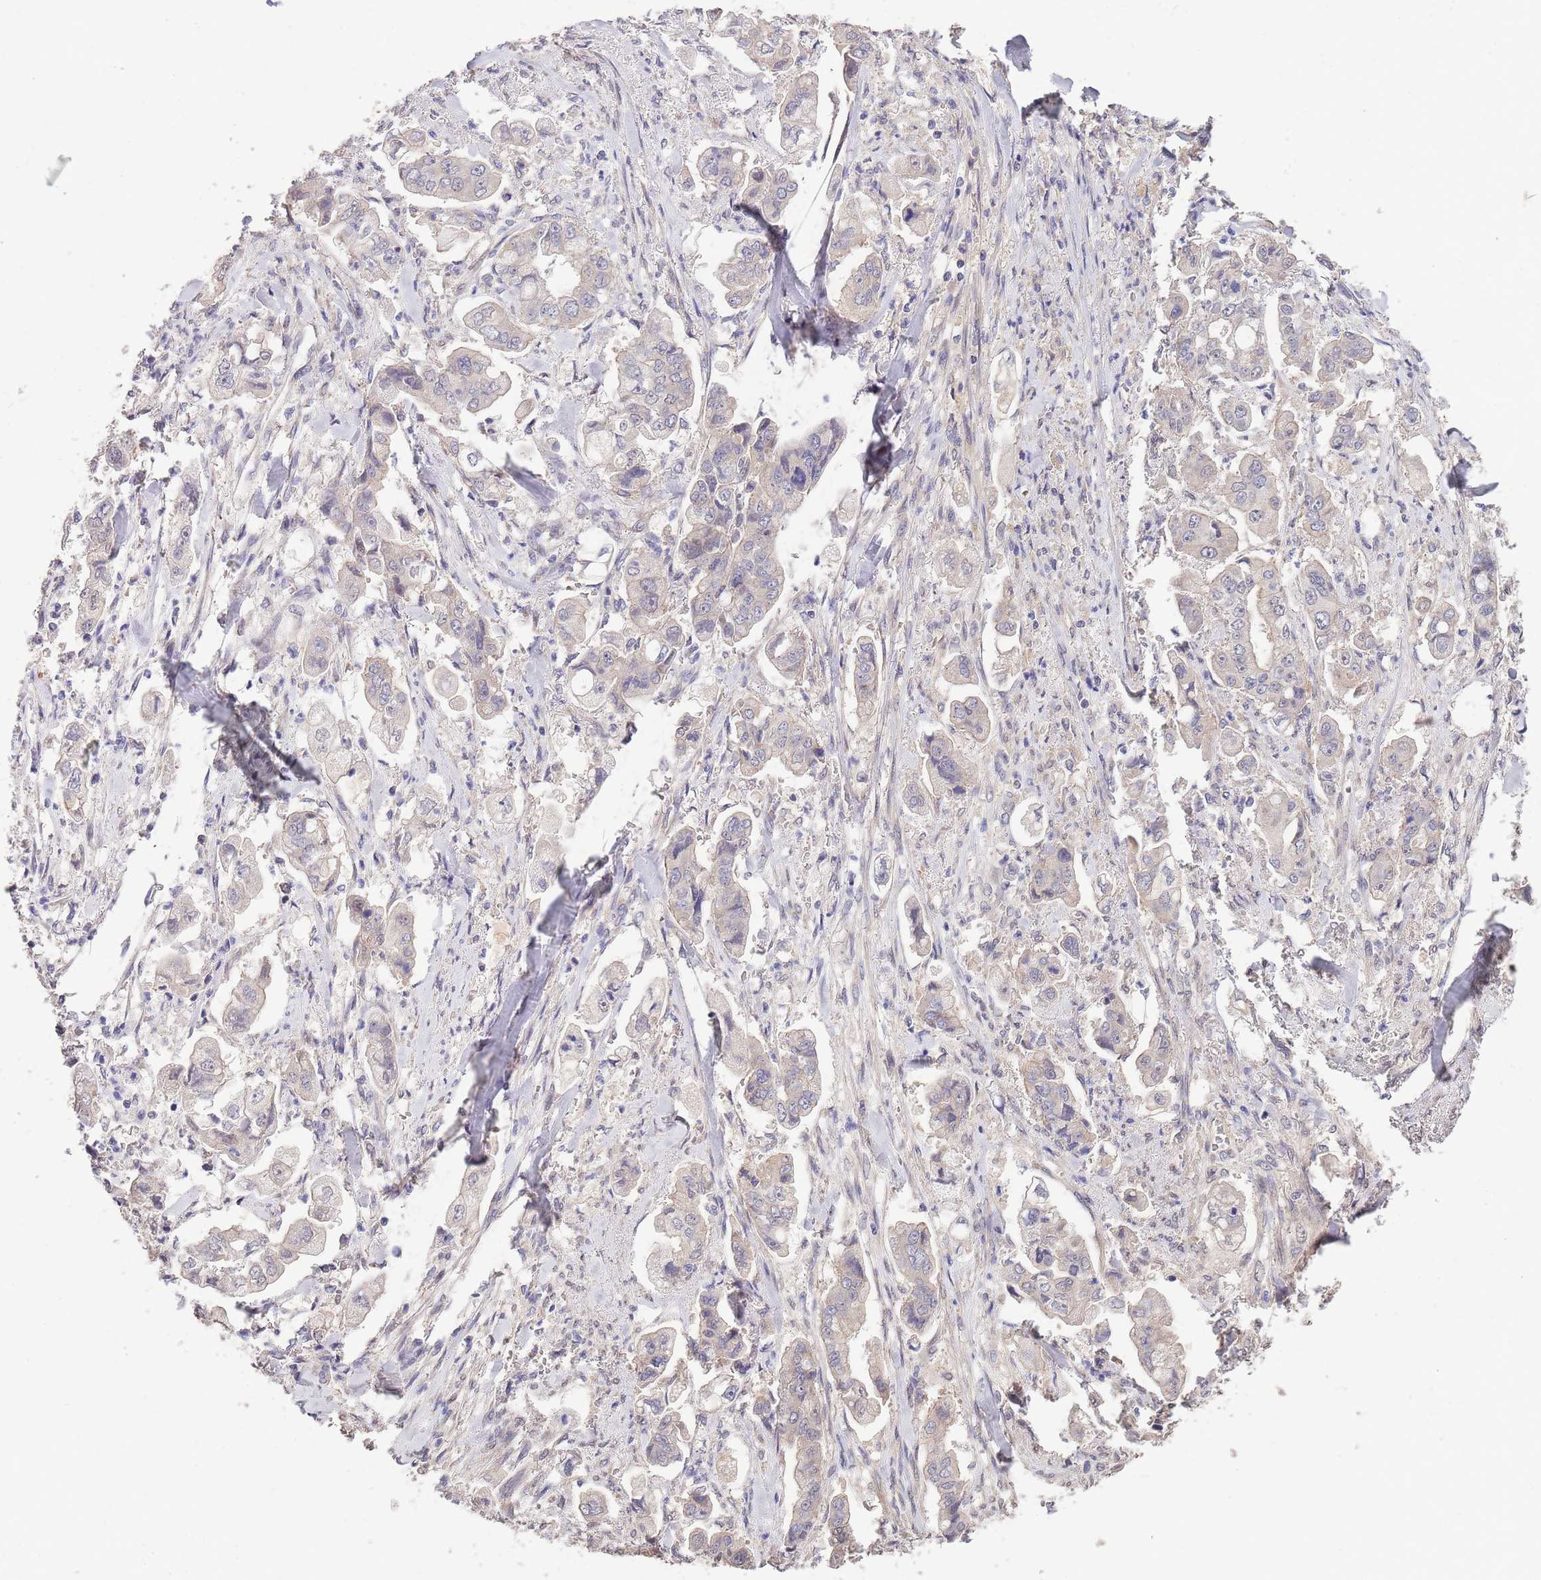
{"staining": {"intensity": "weak", "quantity": "25%-75%", "location": "cytoplasmic/membranous"}, "tissue": "stomach cancer", "cell_type": "Tumor cells", "image_type": "cancer", "snomed": [{"axis": "morphology", "description": "Adenocarcinoma, NOS"}, {"axis": "topography", "description": "Stomach"}], "caption": "Protein staining demonstrates weak cytoplasmic/membranous positivity in approximately 25%-75% of tumor cells in stomach cancer.", "gene": "MARVELD2", "patient": {"sex": "male", "age": 62}}